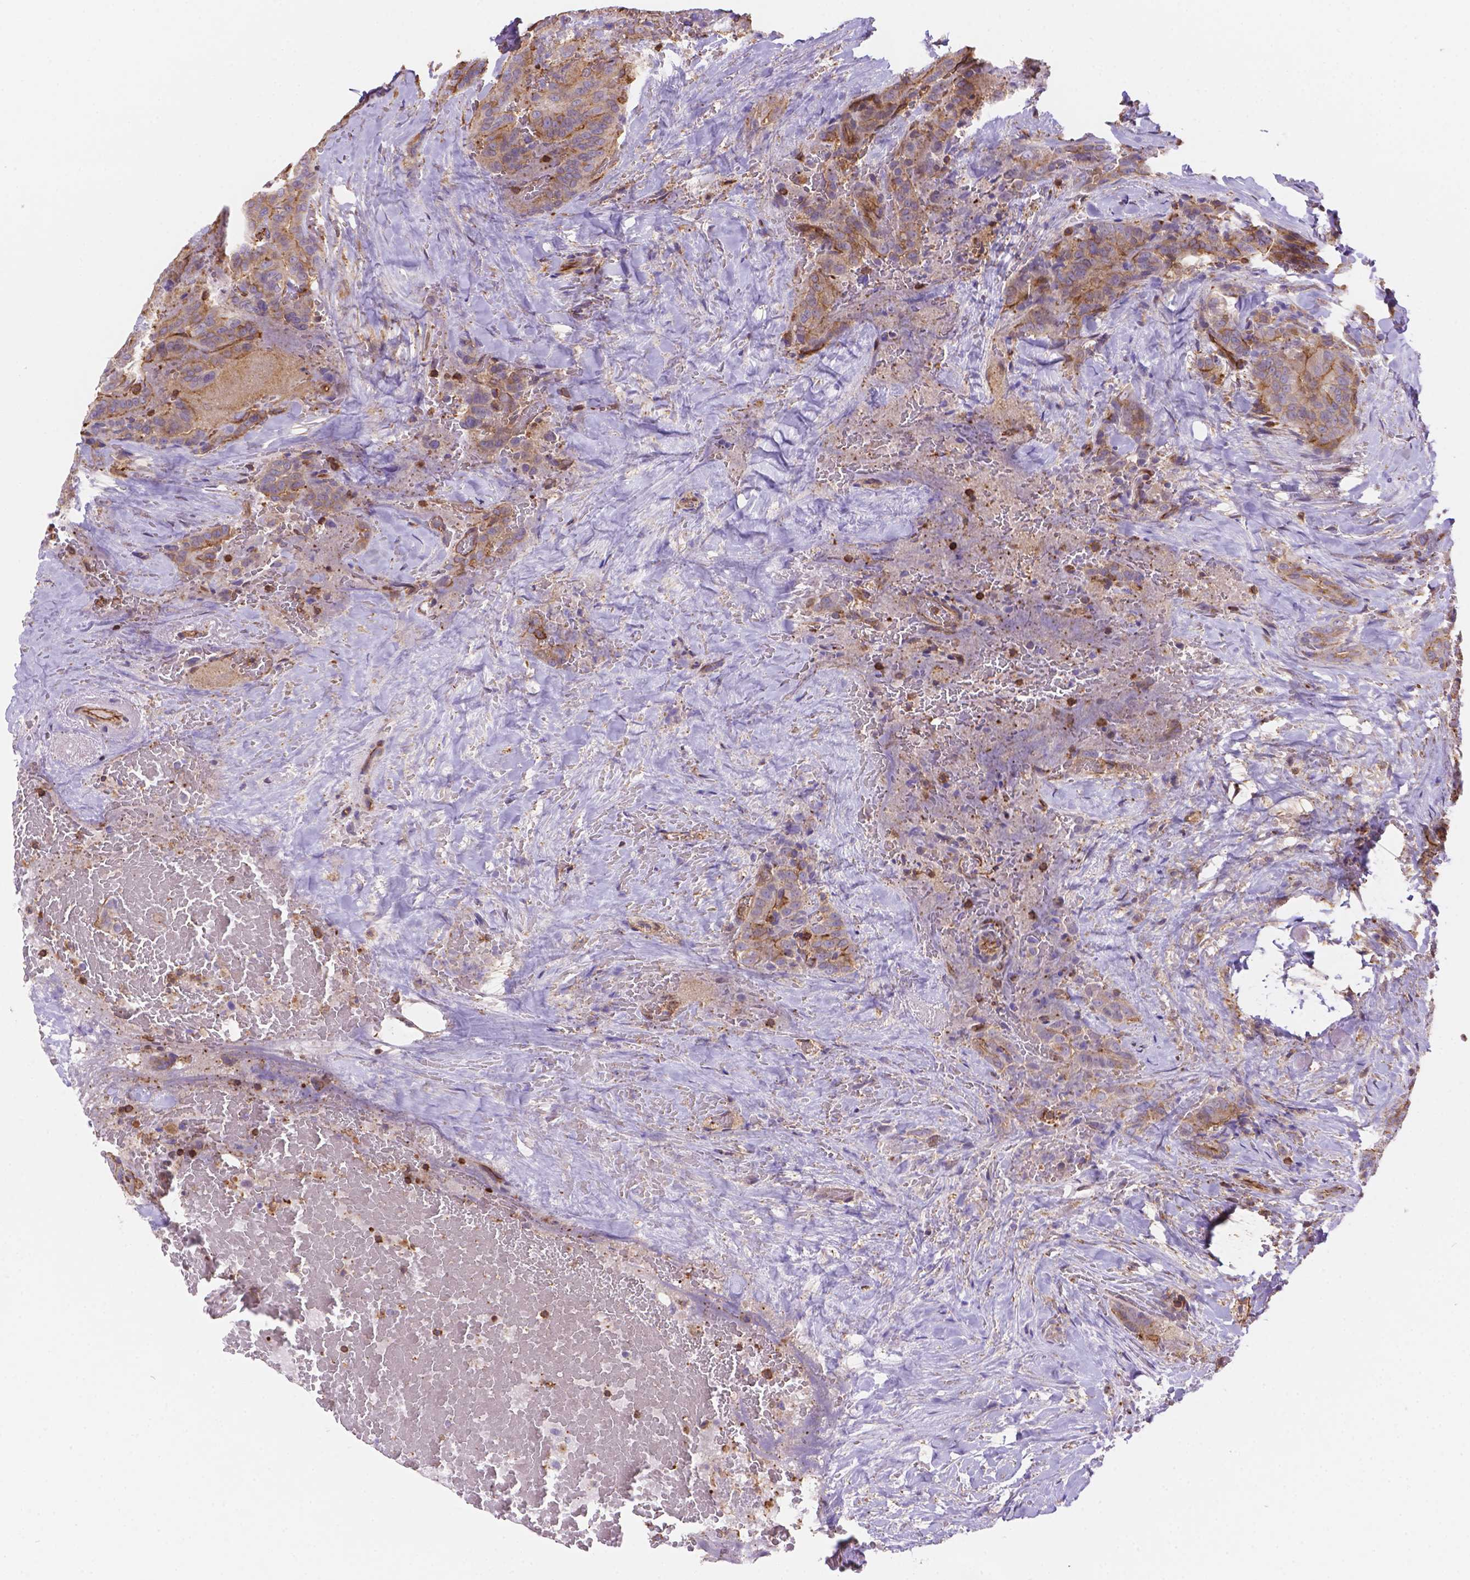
{"staining": {"intensity": "weak", "quantity": ">75%", "location": "cytoplasmic/membranous"}, "tissue": "thyroid cancer", "cell_type": "Tumor cells", "image_type": "cancer", "snomed": [{"axis": "morphology", "description": "Papillary adenocarcinoma, NOS"}, {"axis": "topography", "description": "Thyroid gland"}], "caption": "The photomicrograph displays staining of papillary adenocarcinoma (thyroid), revealing weak cytoplasmic/membranous protein positivity (brown color) within tumor cells.", "gene": "DMWD", "patient": {"sex": "male", "age": 61}}